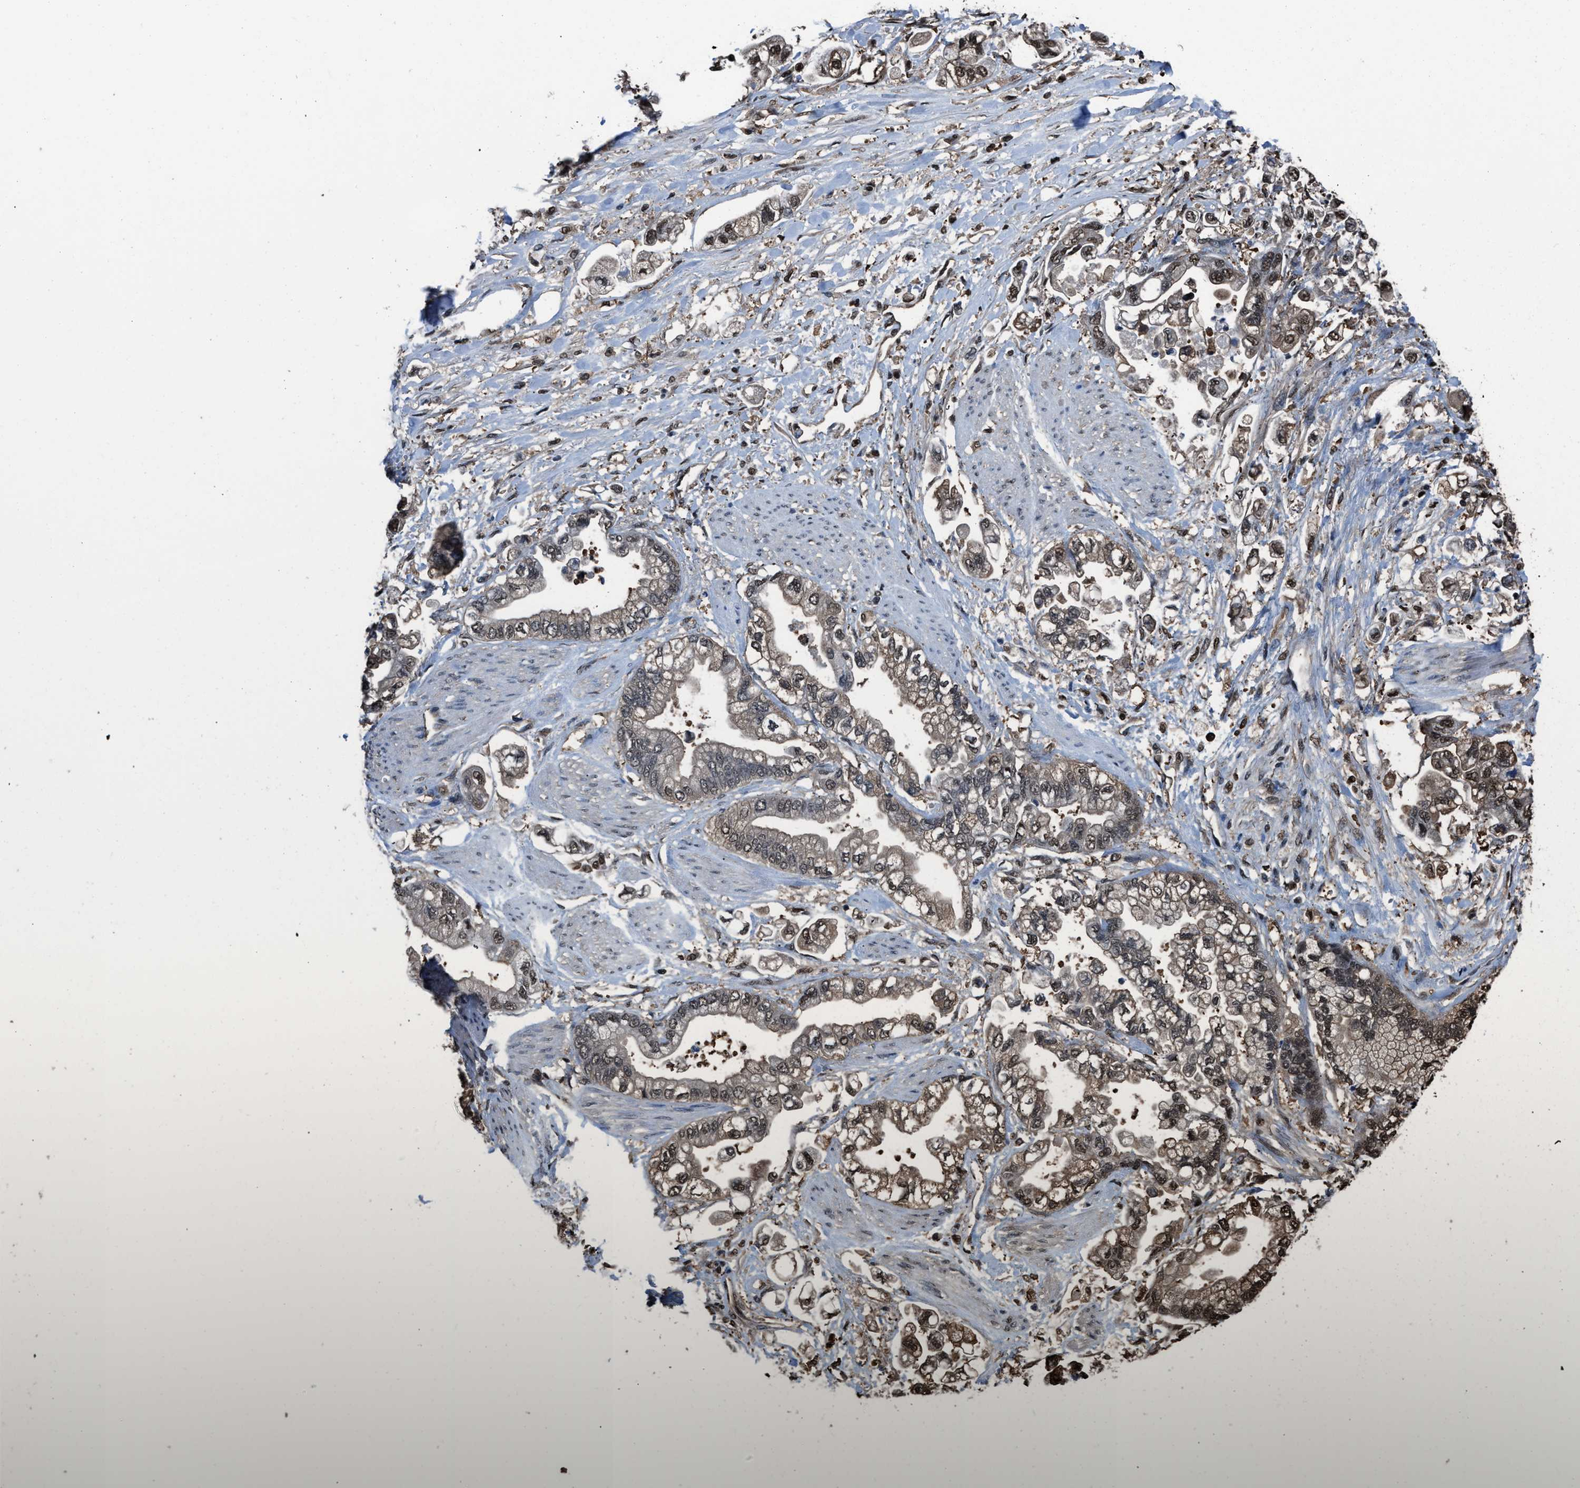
{"staining": {"intensity": "moderate", "quantity": ">75%", "location": "cytoplasmic/membranous,nuclear"}, "tissue": "stomach cancer", "cell_type": "Tumor cells", "image_type": "cancer", "snomed": [{"axis": "morphology", "description": "Normal tissue, NOS"}, {"axis": "morphology", "description": "Adenocarcinoma, NOS"}, {"axis": "topography", "description": "Stomach"}], "caption": "Immunohistochemical staining of stomach cancer reveals moderate cytoplasmic/membranous and nuclear protein staining in about >75% of tumor cells.", "gene": "FNTA", "patient": {"sex": "male", "age": 62}}